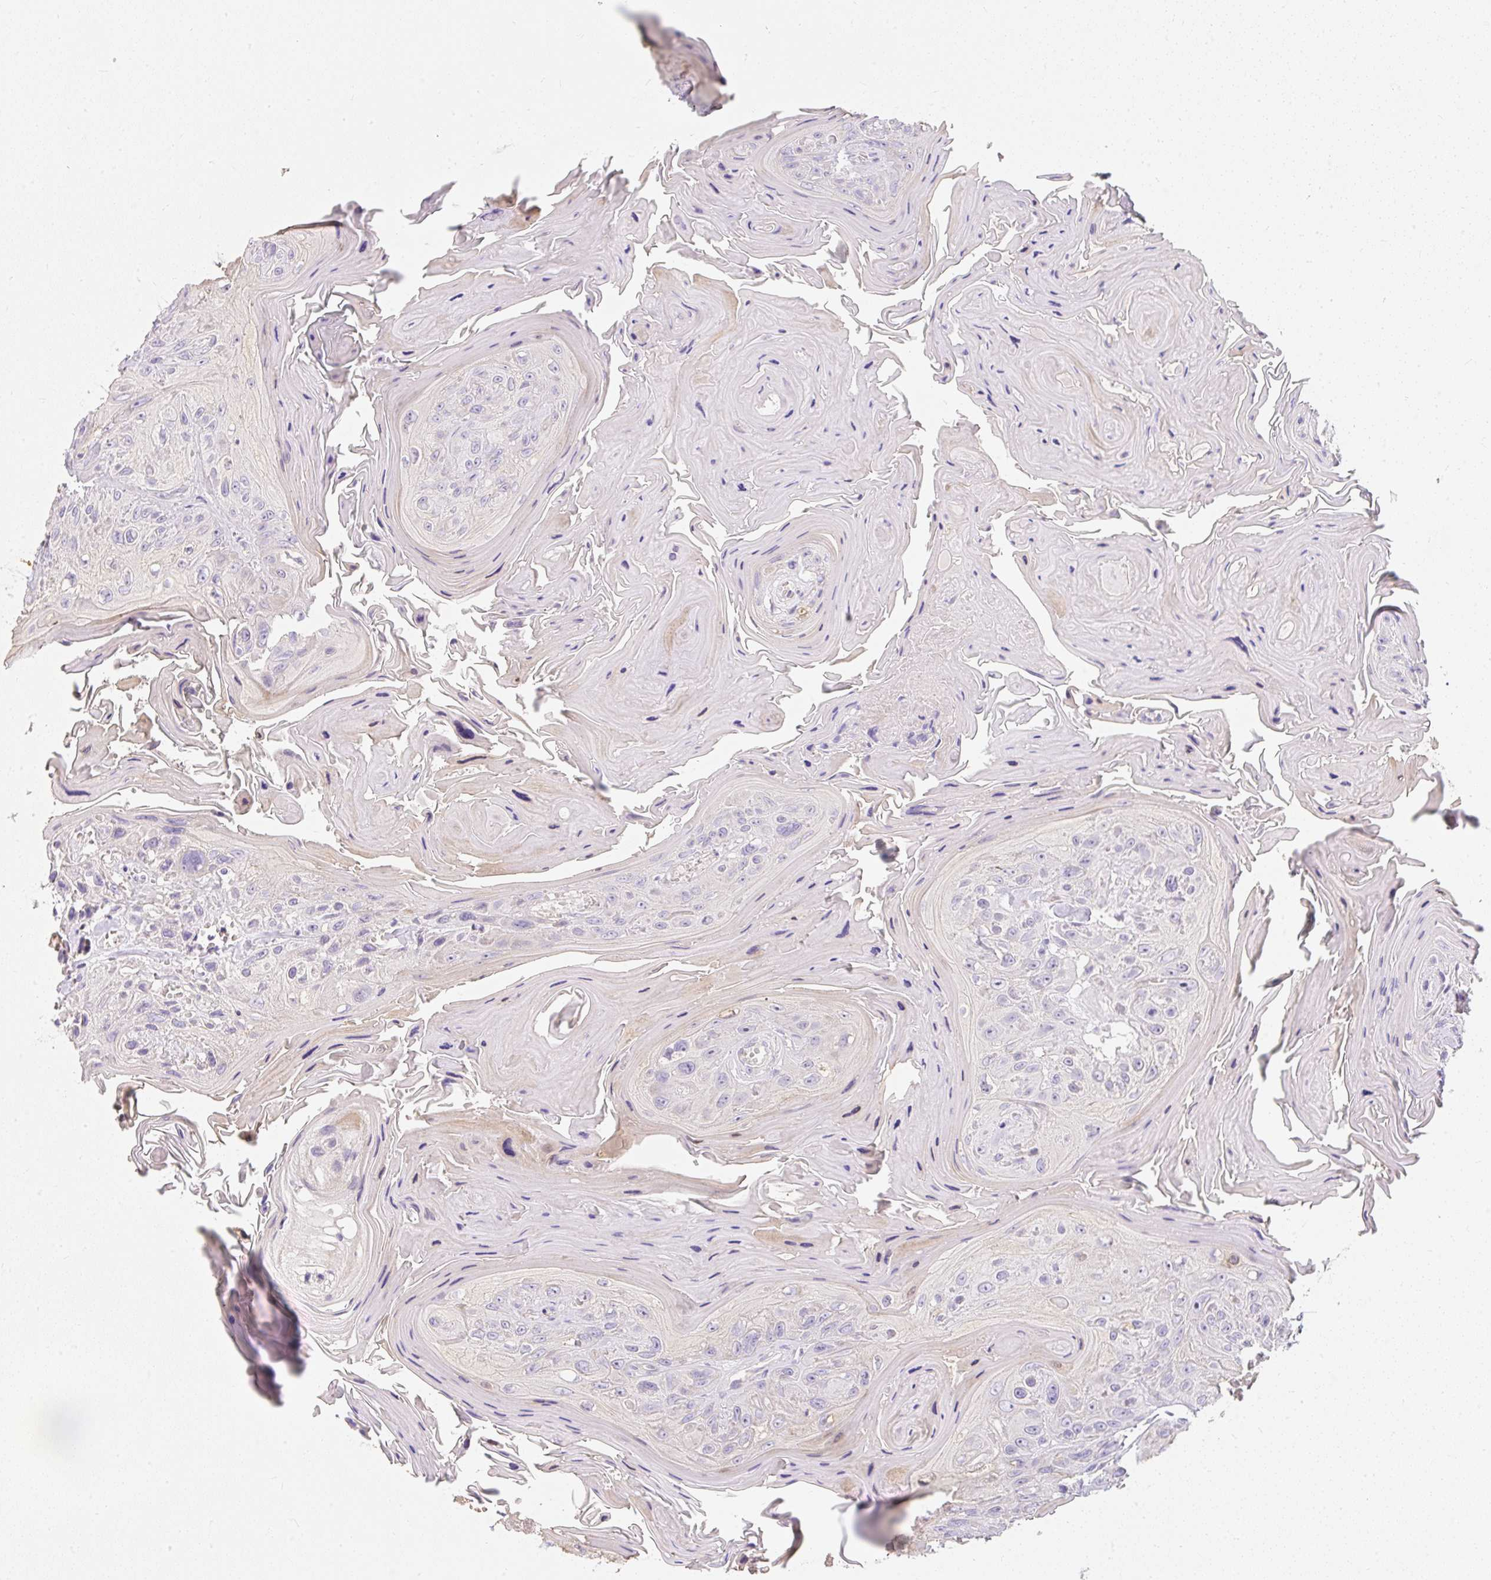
{"staining": {"intensity": "negative", "quantity": "none", "location": "none"}, "tissue": "head and neck cancer", "cell_type": "Tumor cells", "image_type": "cancer", "snomed": [{"axis": "morphology", "description": "Squamous cell carcinoma, NOS"}, {"axis": "topography", "description": "Head-Neck"}], "caption": "Protein analysis of head and neck cancer exhibits no significant staining in tumor cells.", "gene": "DTX4", "patient": {"sex": "female", "age": 59}}